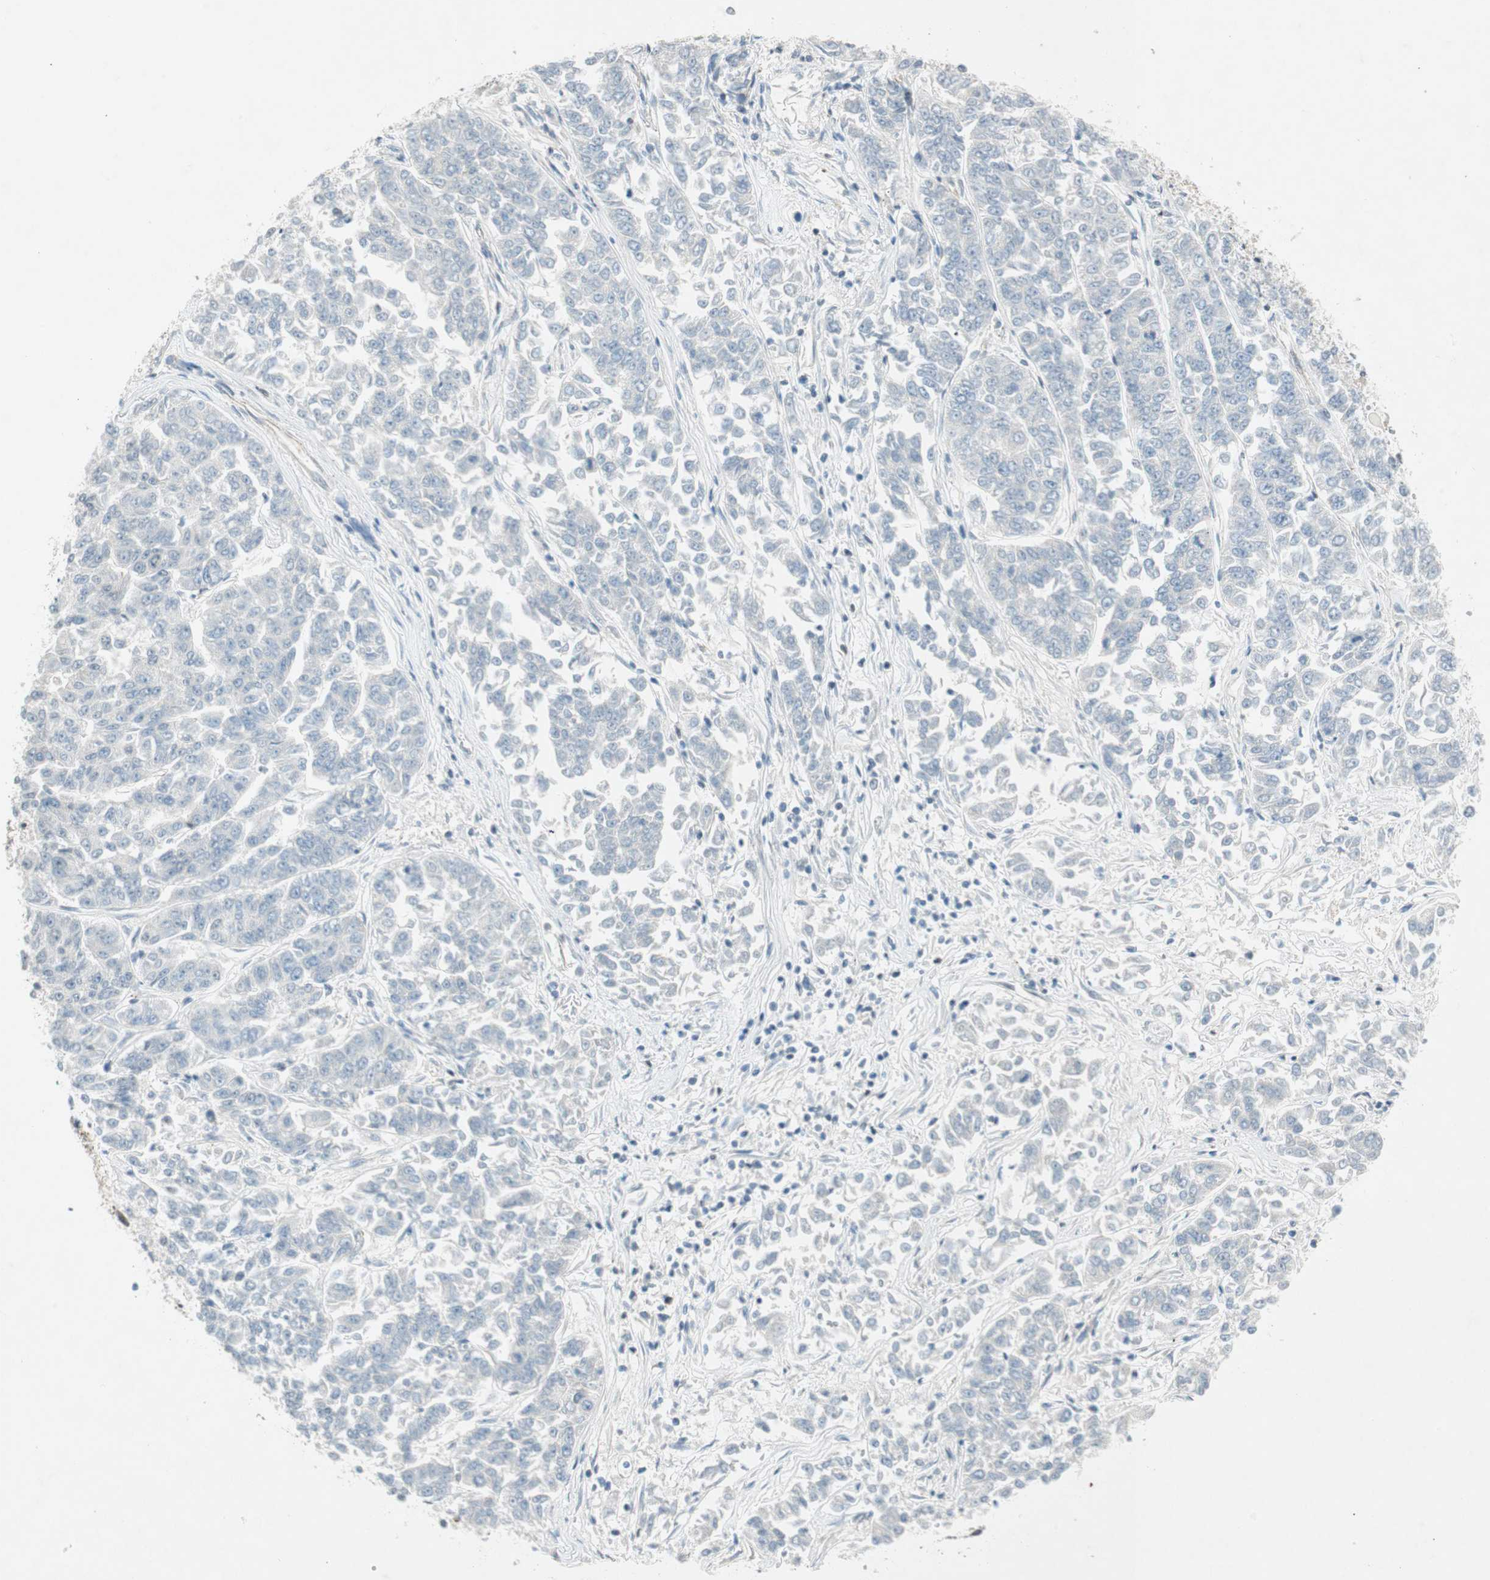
{"staining": {"intensity": "negative", "quantity": "none", "location": "none"}, "tissue": "lung cancer", "cell_type": "Tumor cells", "image_type": "cancer", "snomed": [{"axis": "morphology", "description": "Adenocarcinoma, NOS"}, {"axis": "topography", "description": "Lung"}], "caption": "Immunohistochemical staining of human adenocarcinoma (lung) demonstrates no significant staining in tumor cells.", "gene": "CDK19", "patient": {"sex": "male", "age": 84}}